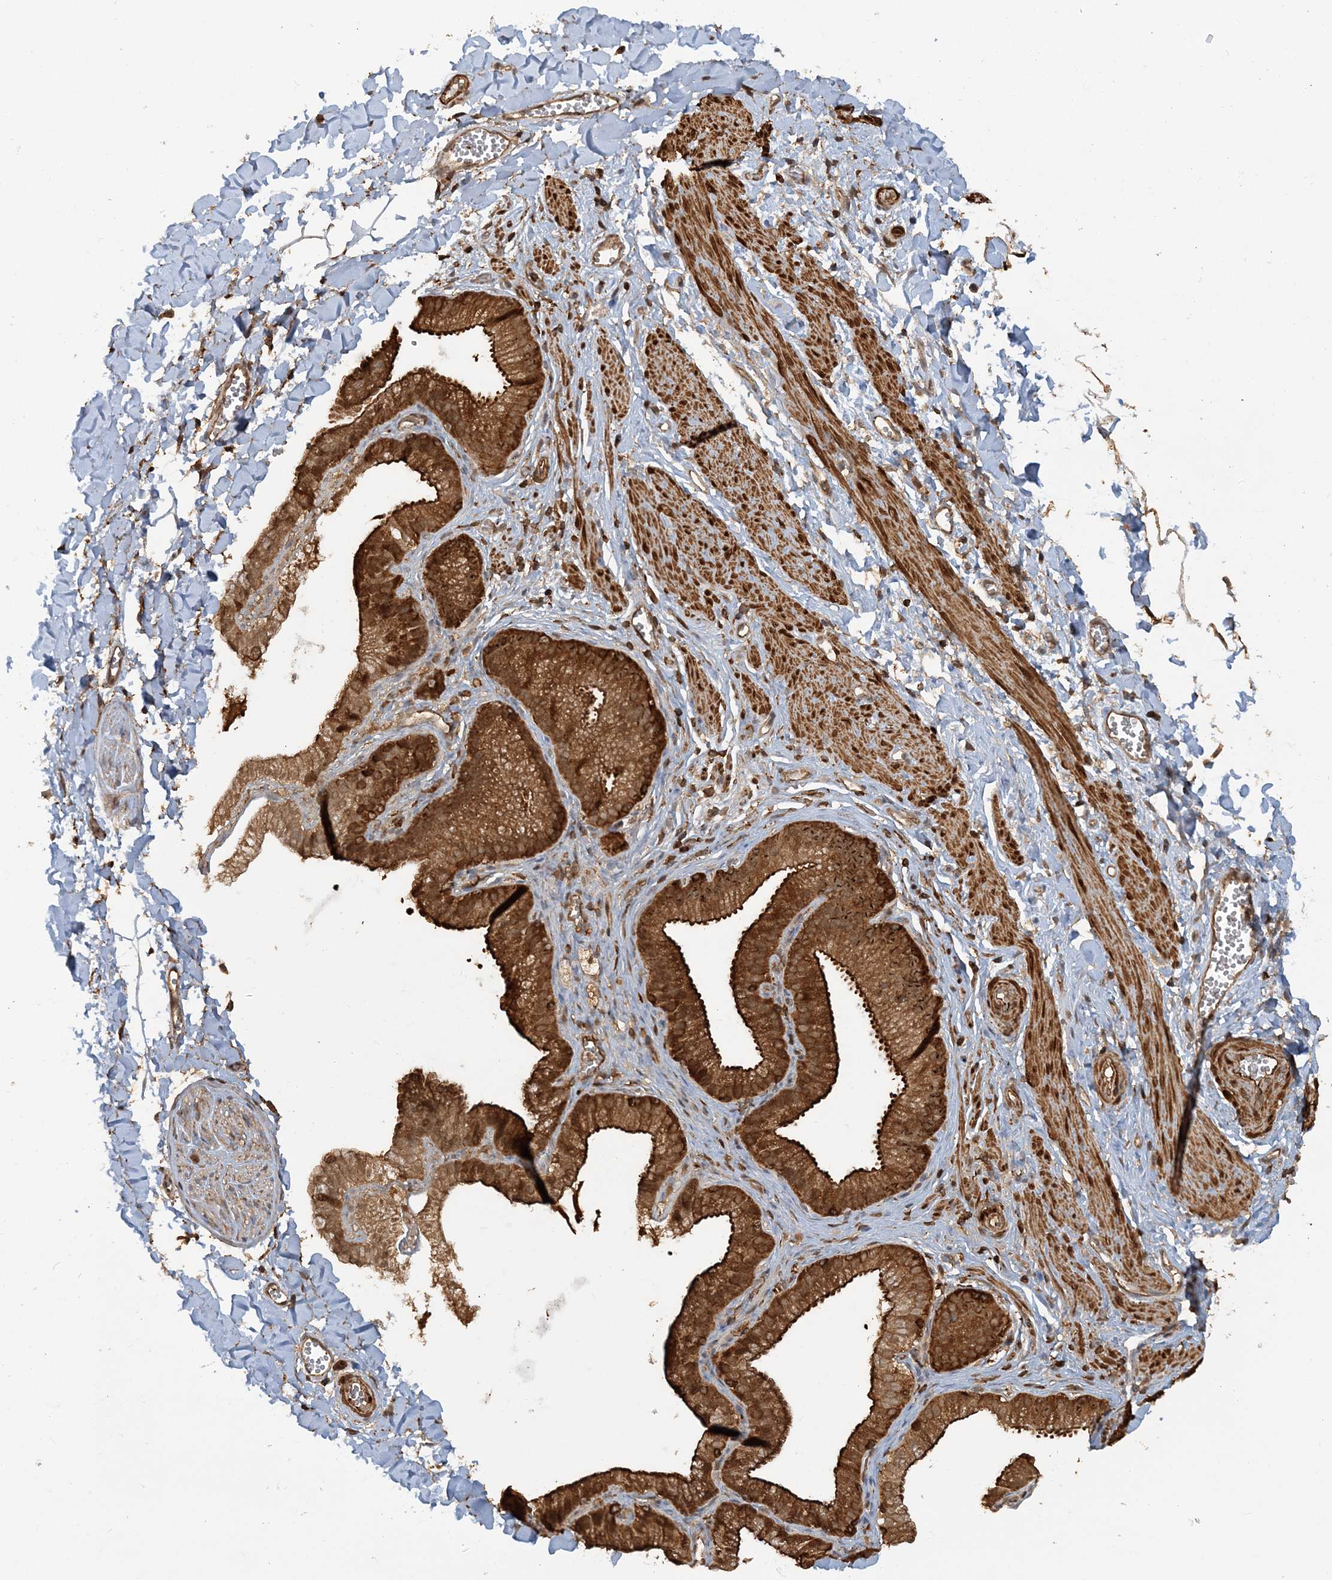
{"staining": {"intensity": "negative", "quantity": "none", "location": "none"}, "tissue": "adipose tissue", "cell_type": "Adipocytes", "image_type": "normal", "snomed": [{"axis": "morphology", "description": "Normal tissue, NOS"}, {"axis": "topography", "description": "Gallbladder"}, {"axis": "topography", "description": "Peripheral nerve tissue"}], "caption": "Immunohistochemistry (IHC) image of benign human adipose tissue stained for a protein (brown), which exhibits no positivity in adipocytes.", "gene": "DSTN", "patient": {"sex": "male", "age": 38}}